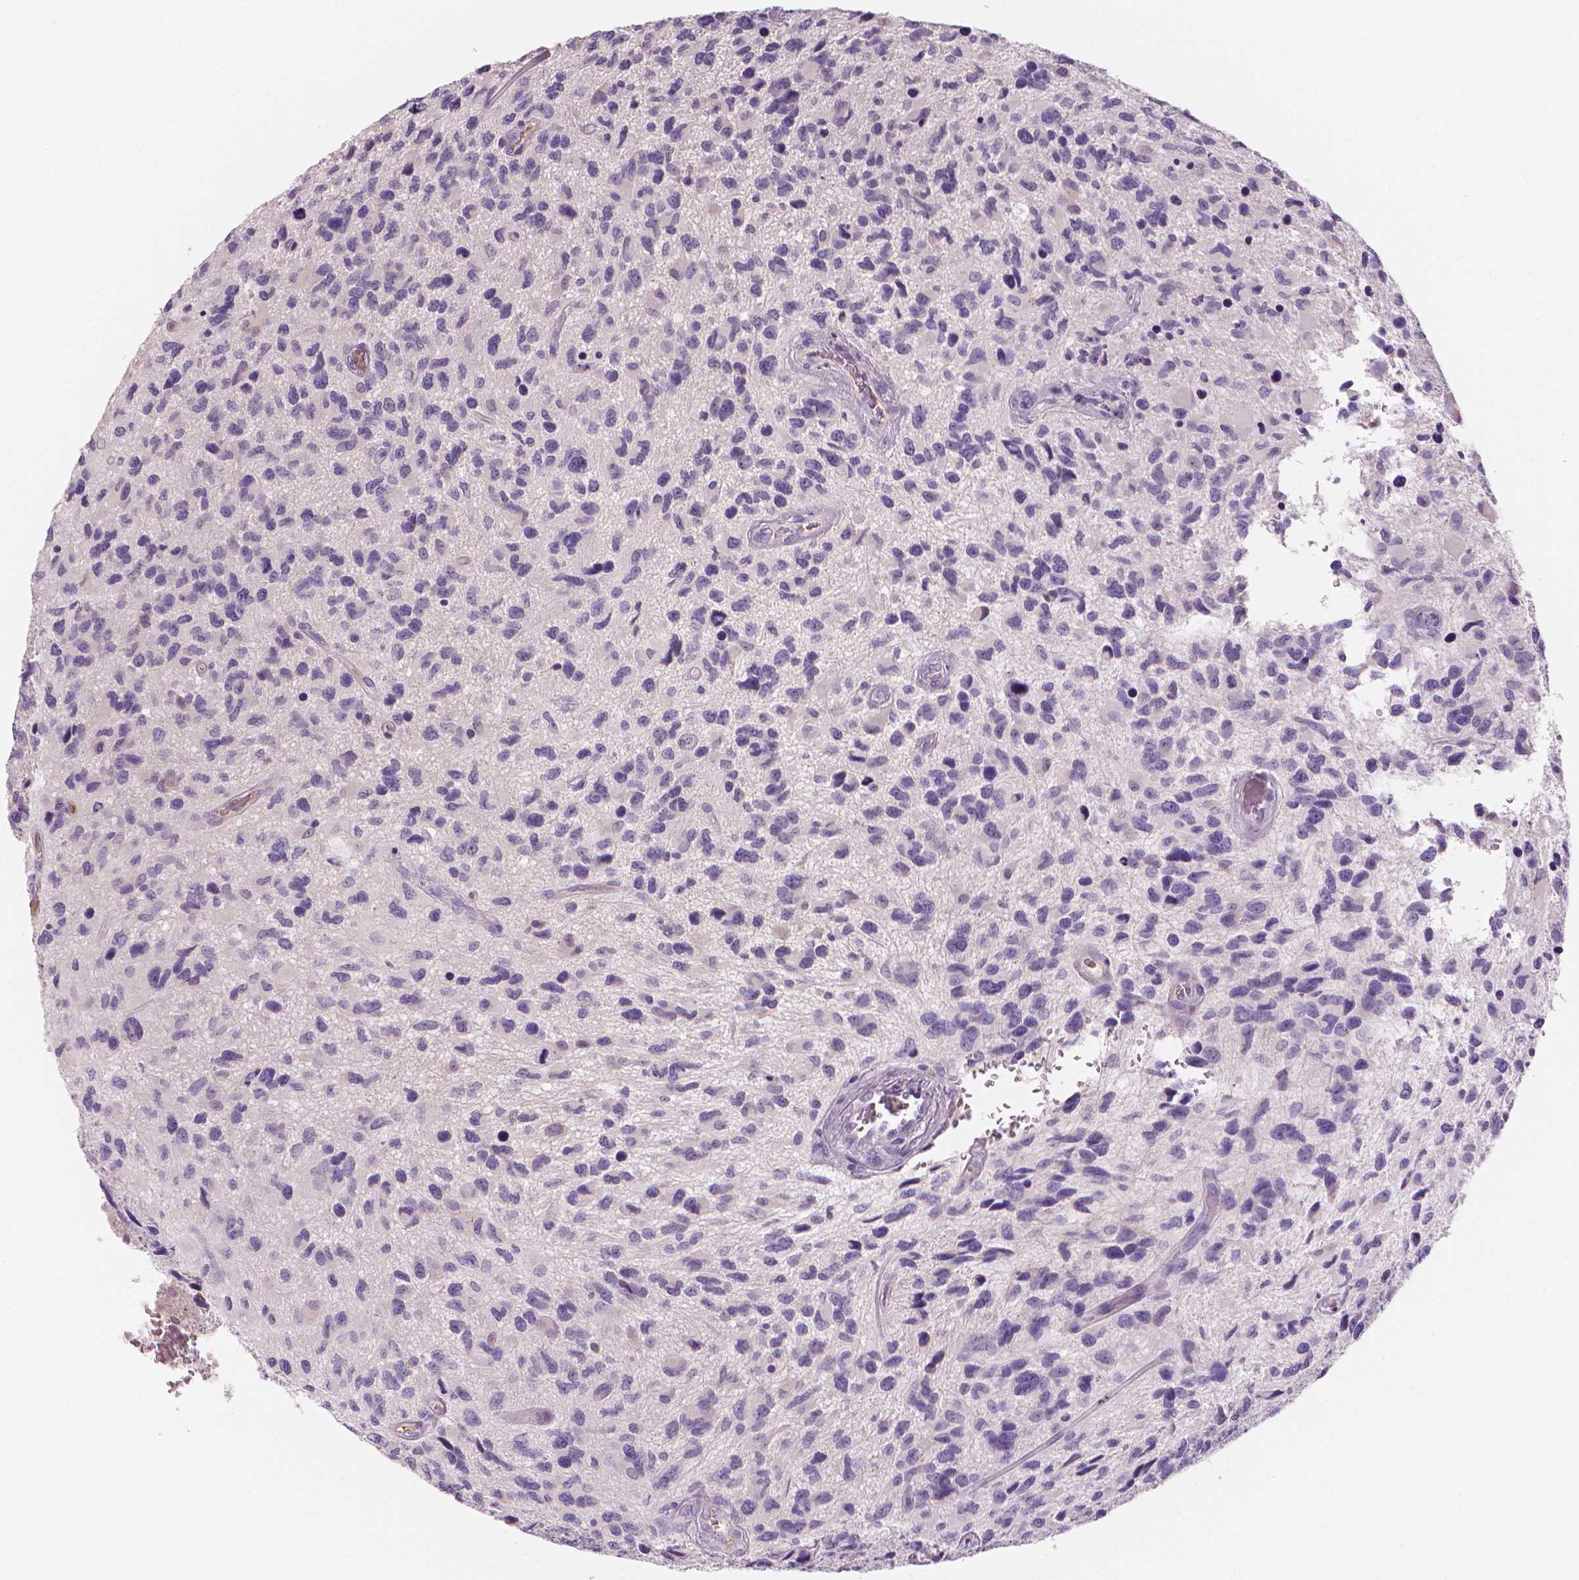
{"staining": {"intensity": "negative", "quantity": "none", "location": "none"}, "tissue": "glioma", "cell_type": "Tumor cells", "image_type": "cancer", "snomed": [{"axis": "morphology", "description": "Glioma, malignant, NOS"}, {"axis": "morphology", "description": "Glioma, malignant, High grade"}, {"axis": "topography", "description": "Brain"}], "caption": "Protein analysis of glioma displays no significant positivity in tumor cells. Nuclei are stained in blue.", "gene": "APOA4", "patient": {"sex": "female", "age": 71}}